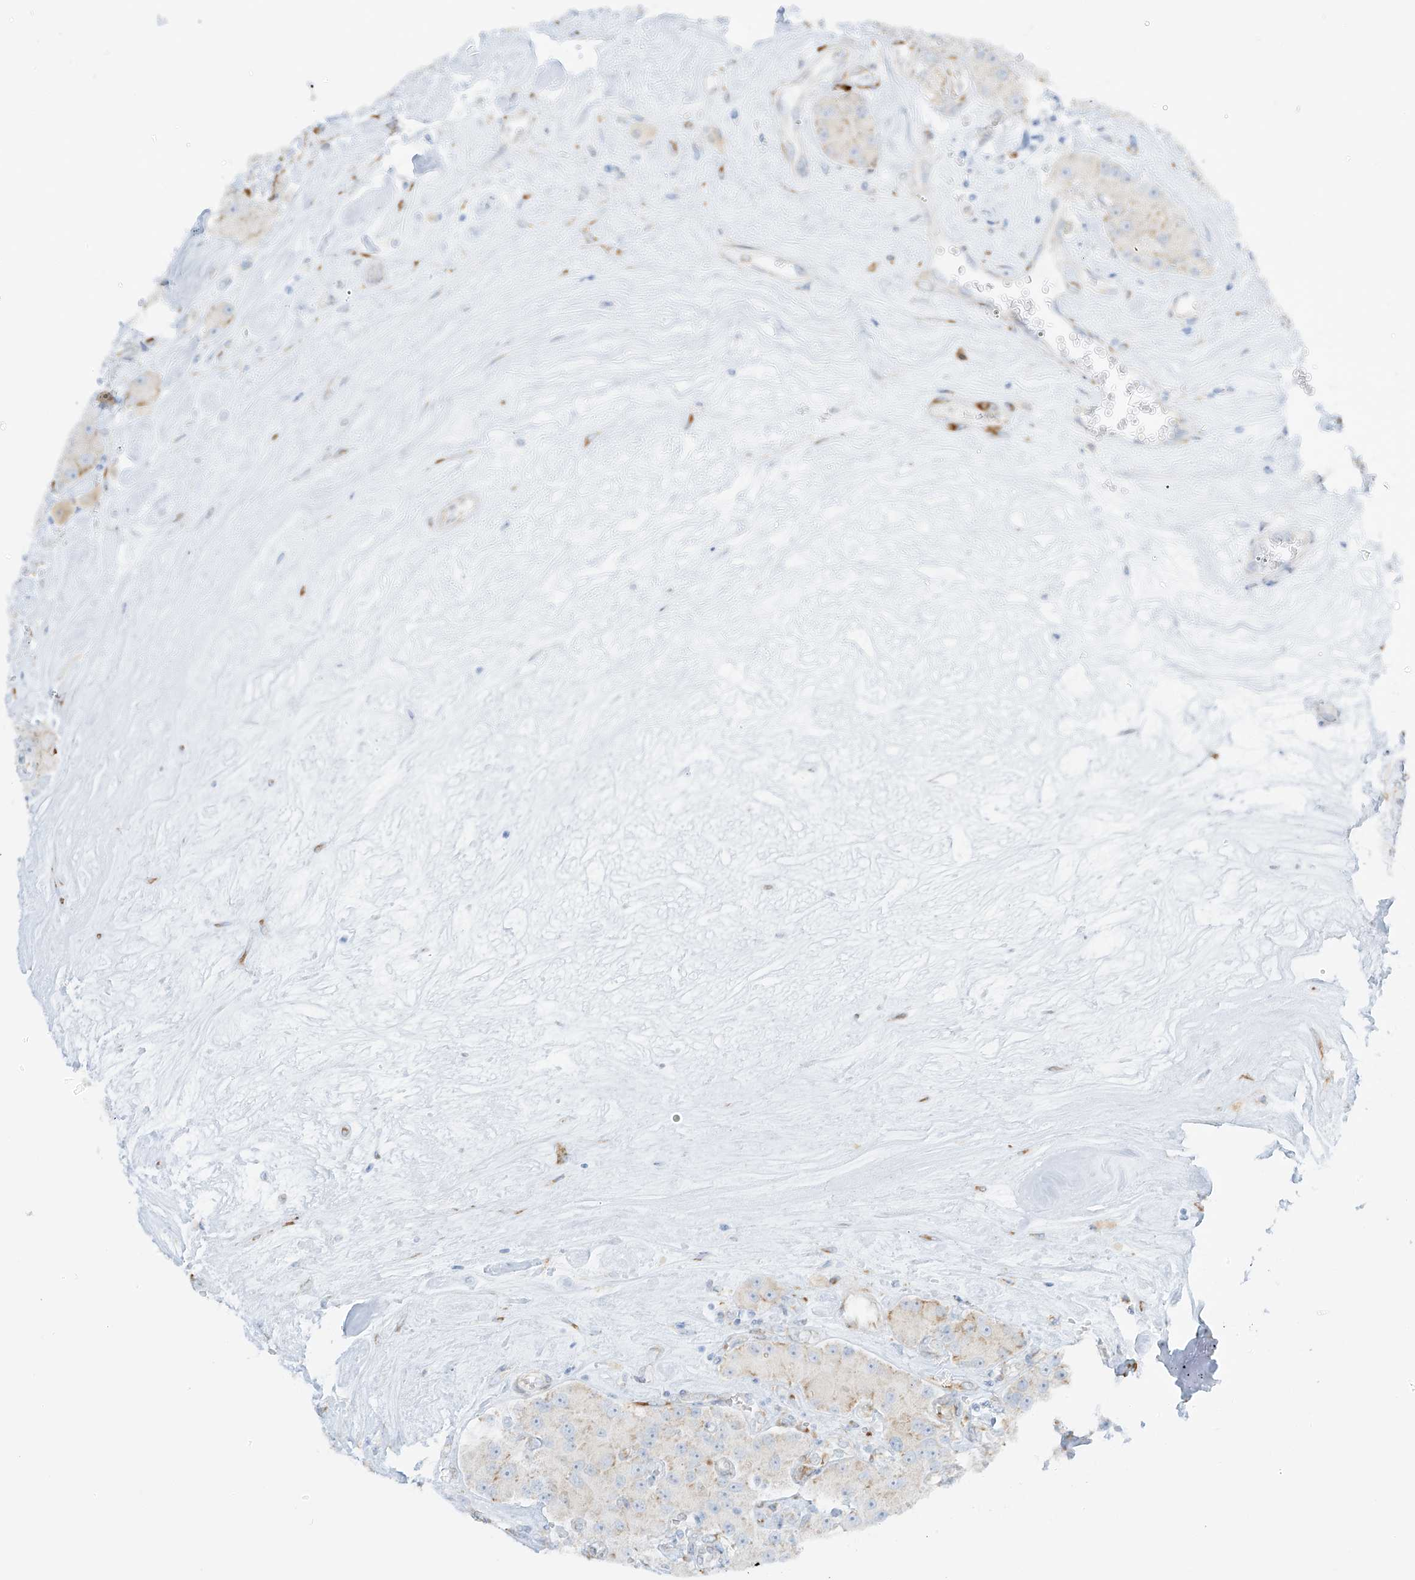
{"staining": {"intensity": "weak", "quantity": "25%-75%", "location": "cytoplasmic/membranous"}, "tissue": "carcinoid", "cell_type": "Tumor cells", "image_type": "cancer", "snomed": [{"axis": "morphology", "description": "Carcinoid, malignant, NOS"}, {"axis": "topography", "description": "Pancreas"}], "caption": "Approximately 25%-75% of tumor cells in carcinoid show weak cytoplasmic/membranous protein positivity as visualized by brown immunohistochemical staining.", "gene": "LRRC59", "patient": {"sex": "male", "age": 41}}